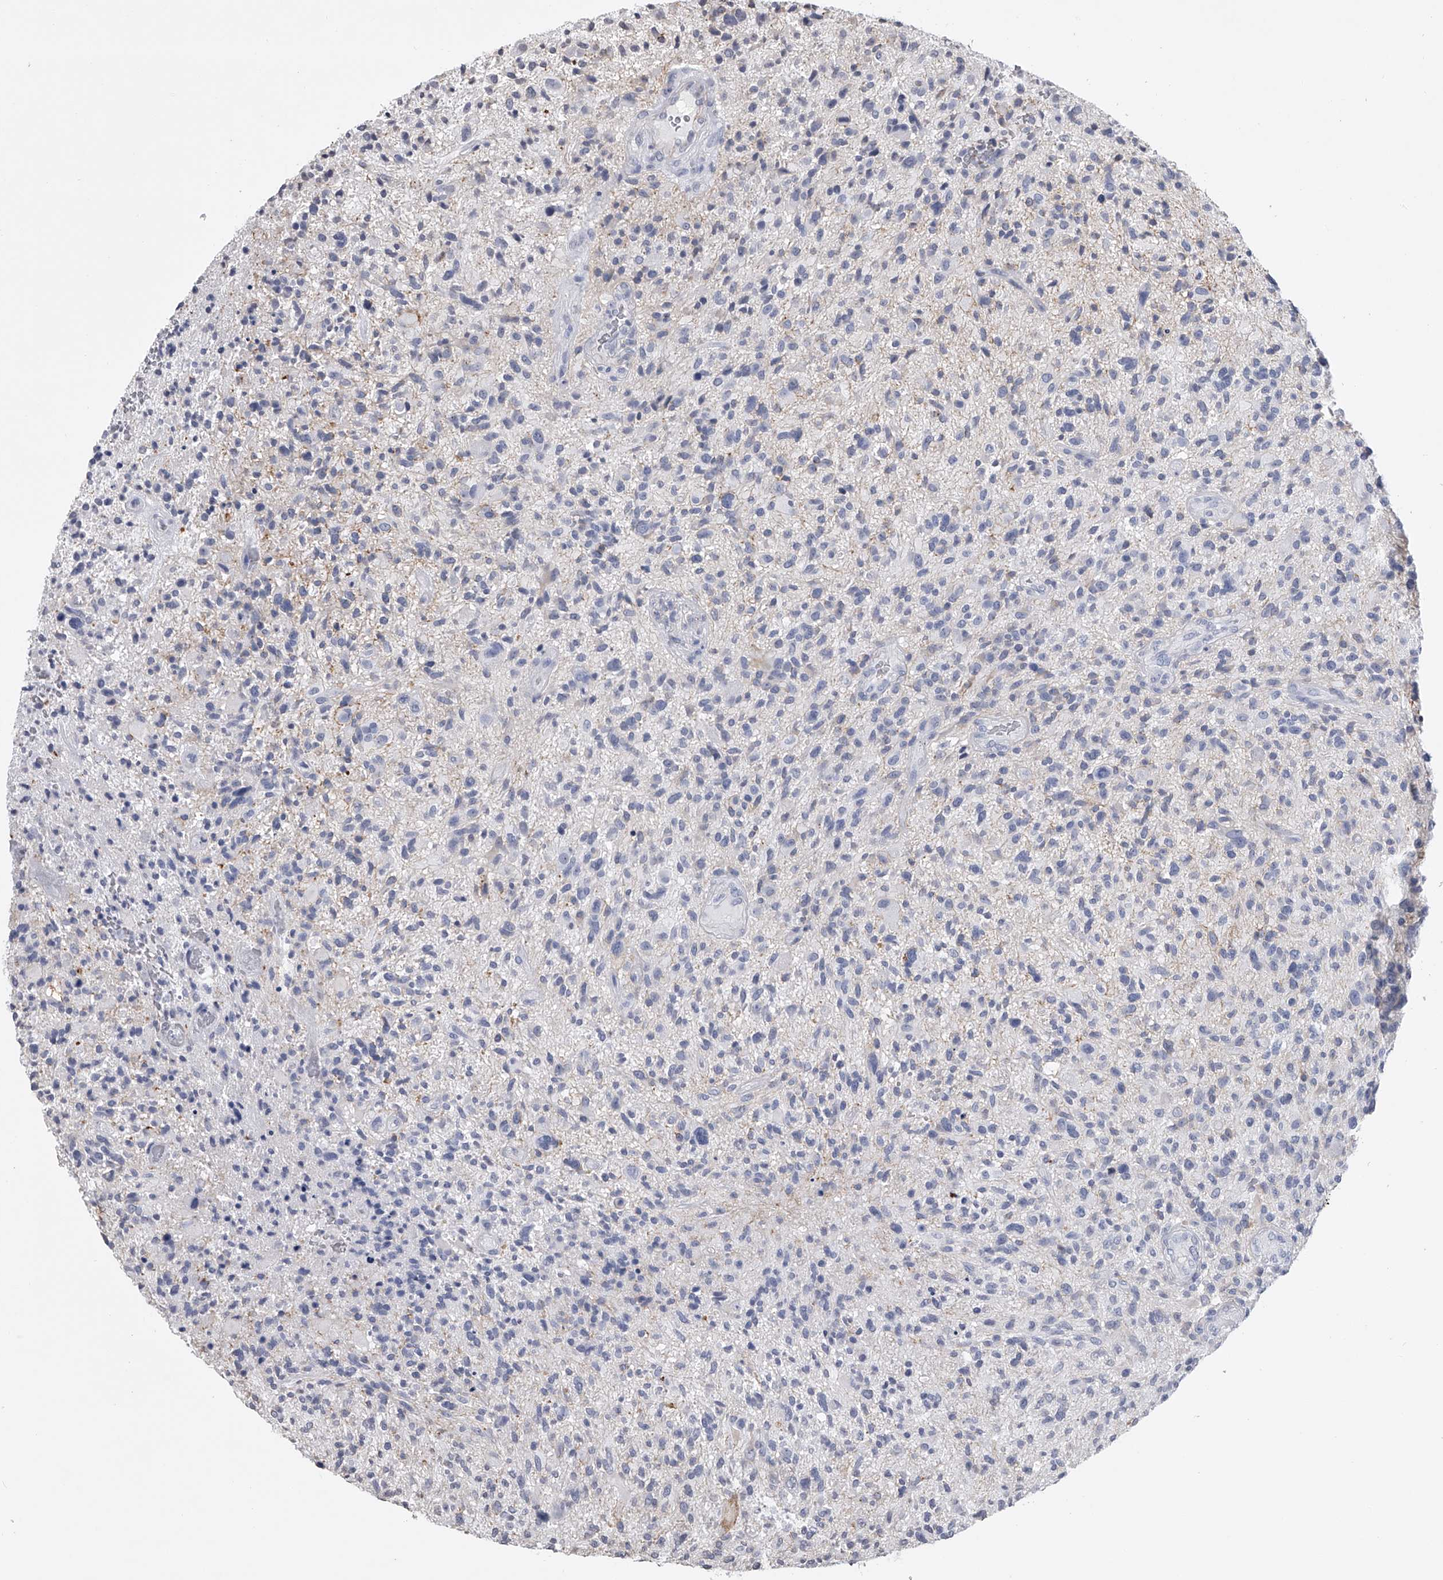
{"staining": {"intensity": "negative", "quantity": "none", "location": "none"}, "tissue": "glioma", "cell_type": "Tumor cells", "image_type": "cancer", "snomed": [{"axis": "morphology", "description": "Glioma, malignant, High grade"}, {"axis": "topography", "description": "Brain"}], "caption": "An immunohistochemistry (IHC) micrograph of malignant glioma (high-grade) is shown. There is no staining in tumor cells of malignant glioma (high-grade). Brightfield microscopy of immunohistochemistry (IHC) stained with DAB (3,3'-diaminobenzidine) (brown) and hematoxylin (blue), captured at high magnification.", "gene": "TASP1", "patient": {"sex": "male", "age": 47}}